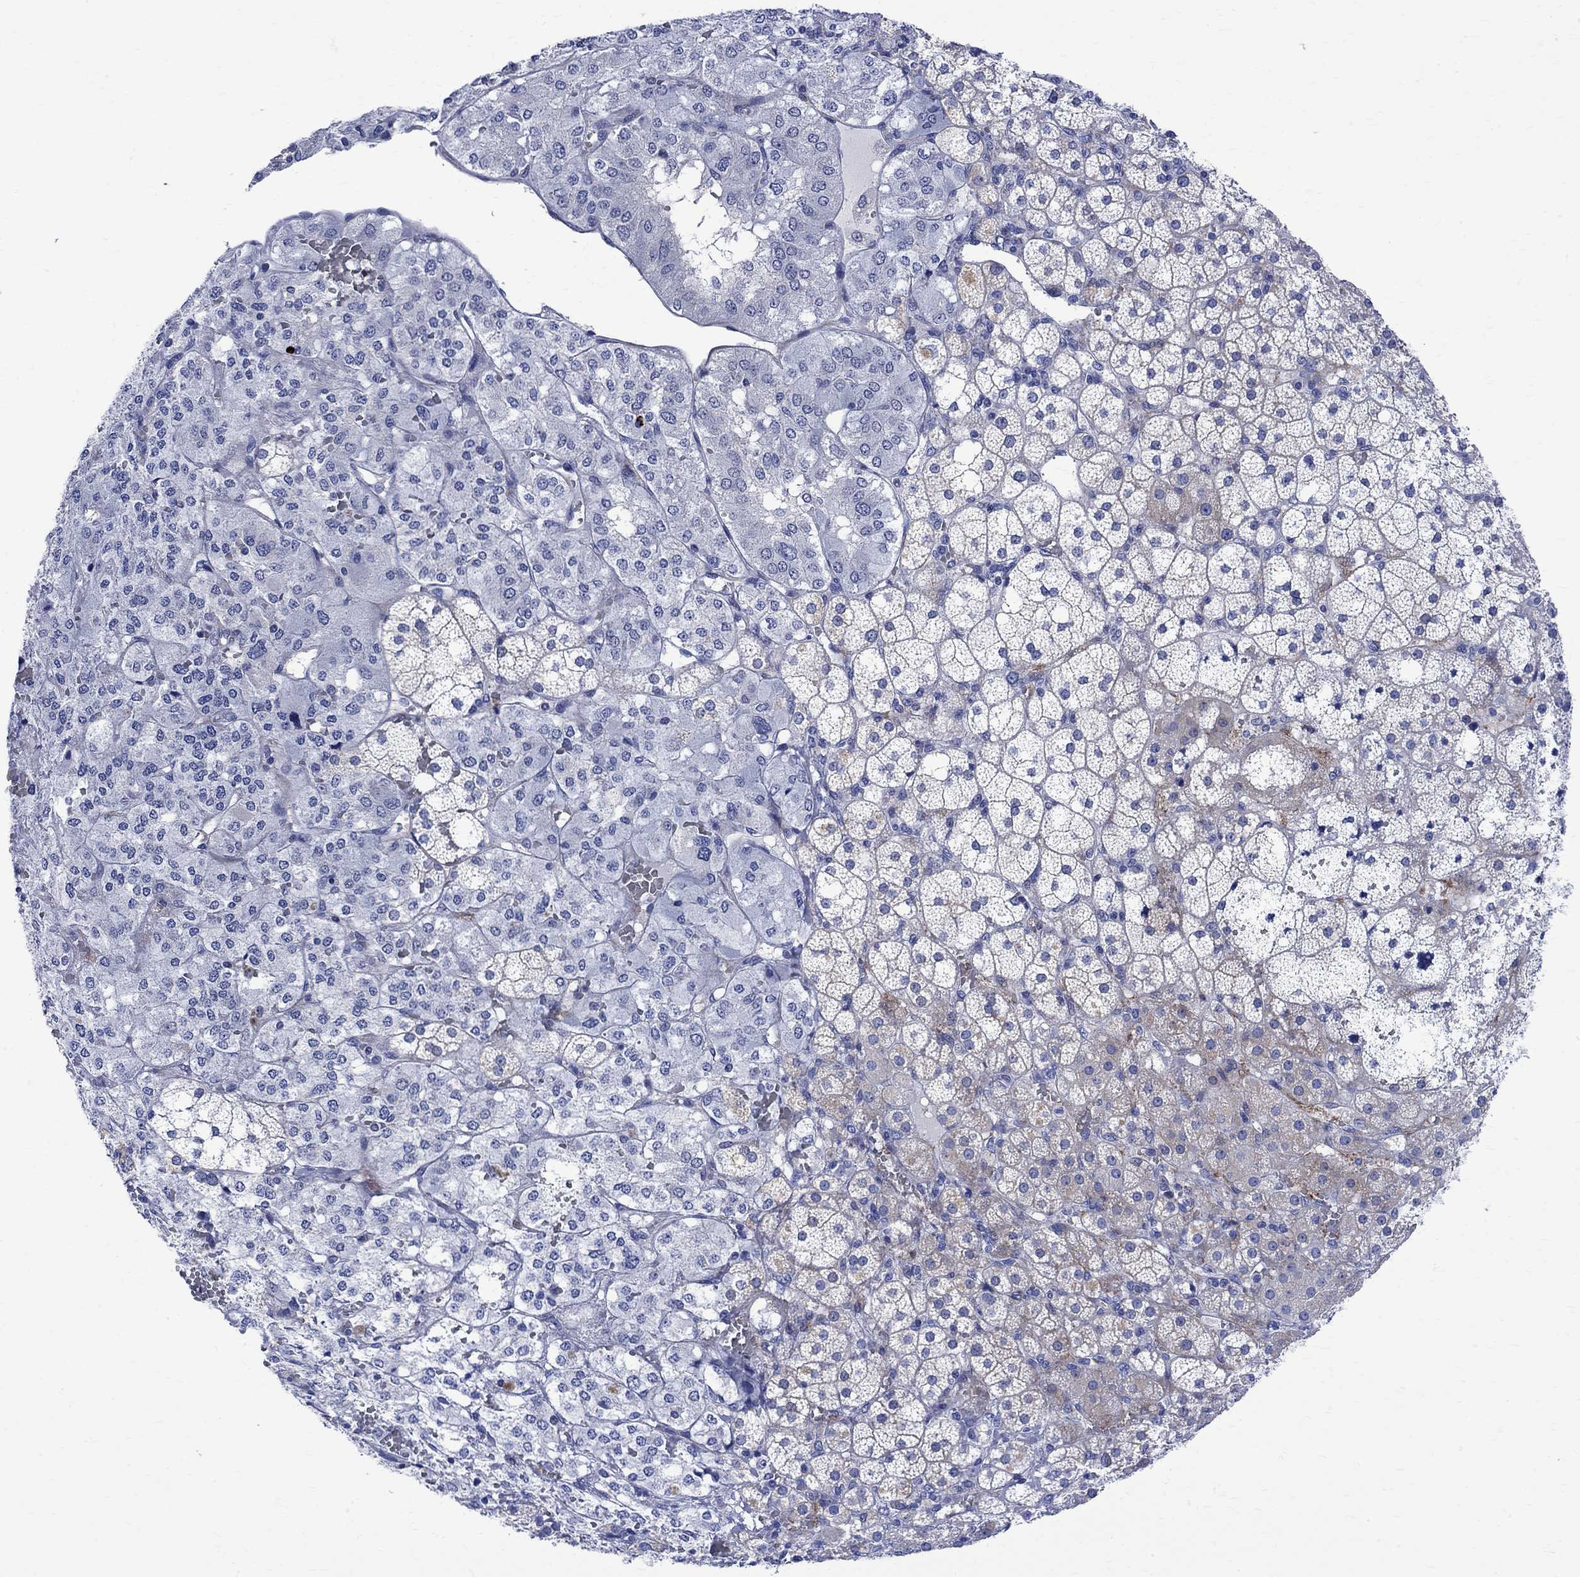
{"staining": {"intensity": "moderate", "quantity": "<25%", "location": "cytoplasmic/membranous"}, "tissue": "adrenal gland", "cell_type": "Glandular cells", "image_type": "normal", "snomed": [{"axis": "morphology", "description": "Normal tissue, NOS"}, {"axis": "topography", "description": "Adrenal gland"}], "caption": "Immunohistochemical staining of benign adrenal gland demonstrates <25% levels of moderate cytoplasmic/membranous protein staining in approximately <25% of glandular cells. The staining was performed using DAB to visualize the protein expression in brown, while the nuclei were stained in blue with hematoxylin (Magnification: 20x).", "gene": "PARVB", "patient": {"sex": "male", "age": 53}}